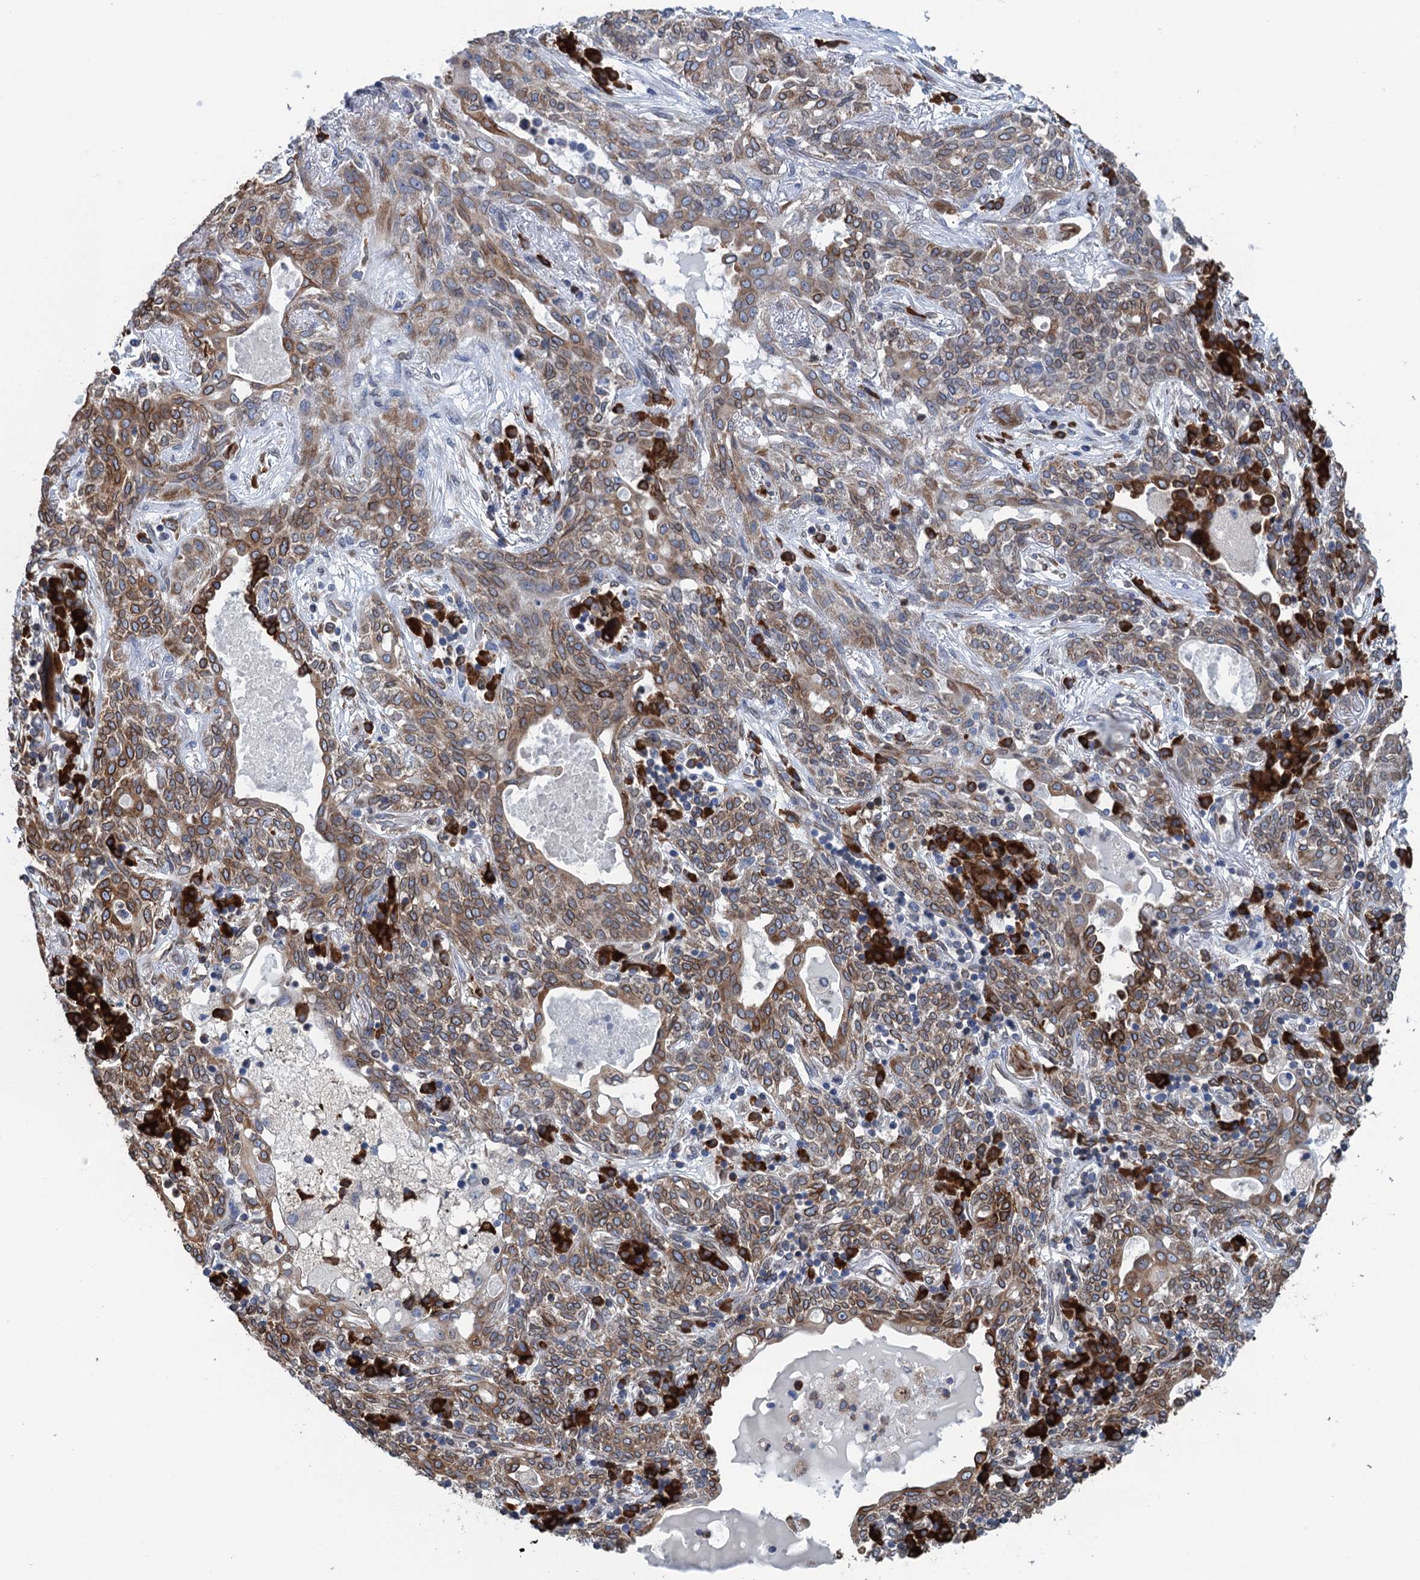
{"staining": {"intensity": "moderate", "quantity": ">75%", "location": "cytoplasmic/membranous"}, "tissue": "lung cancer", "cell_type": "Tumor cells", "image_type": "cancer", "snomed": [{"axis": "morphology", "description": "Squamous cell carcinoma, NOS"}, {"axis": "topography", "description": "Lung"}], "caption": "DAB (3,3'-diaminobenzidine) immunohistochemical staining of human lung cancer reveals moderate cytoplasmic/membranous protein staining in about >75% of tumor cells.", "gene": "TMEM205", "patient": {"sex": "female", "age": 70}}